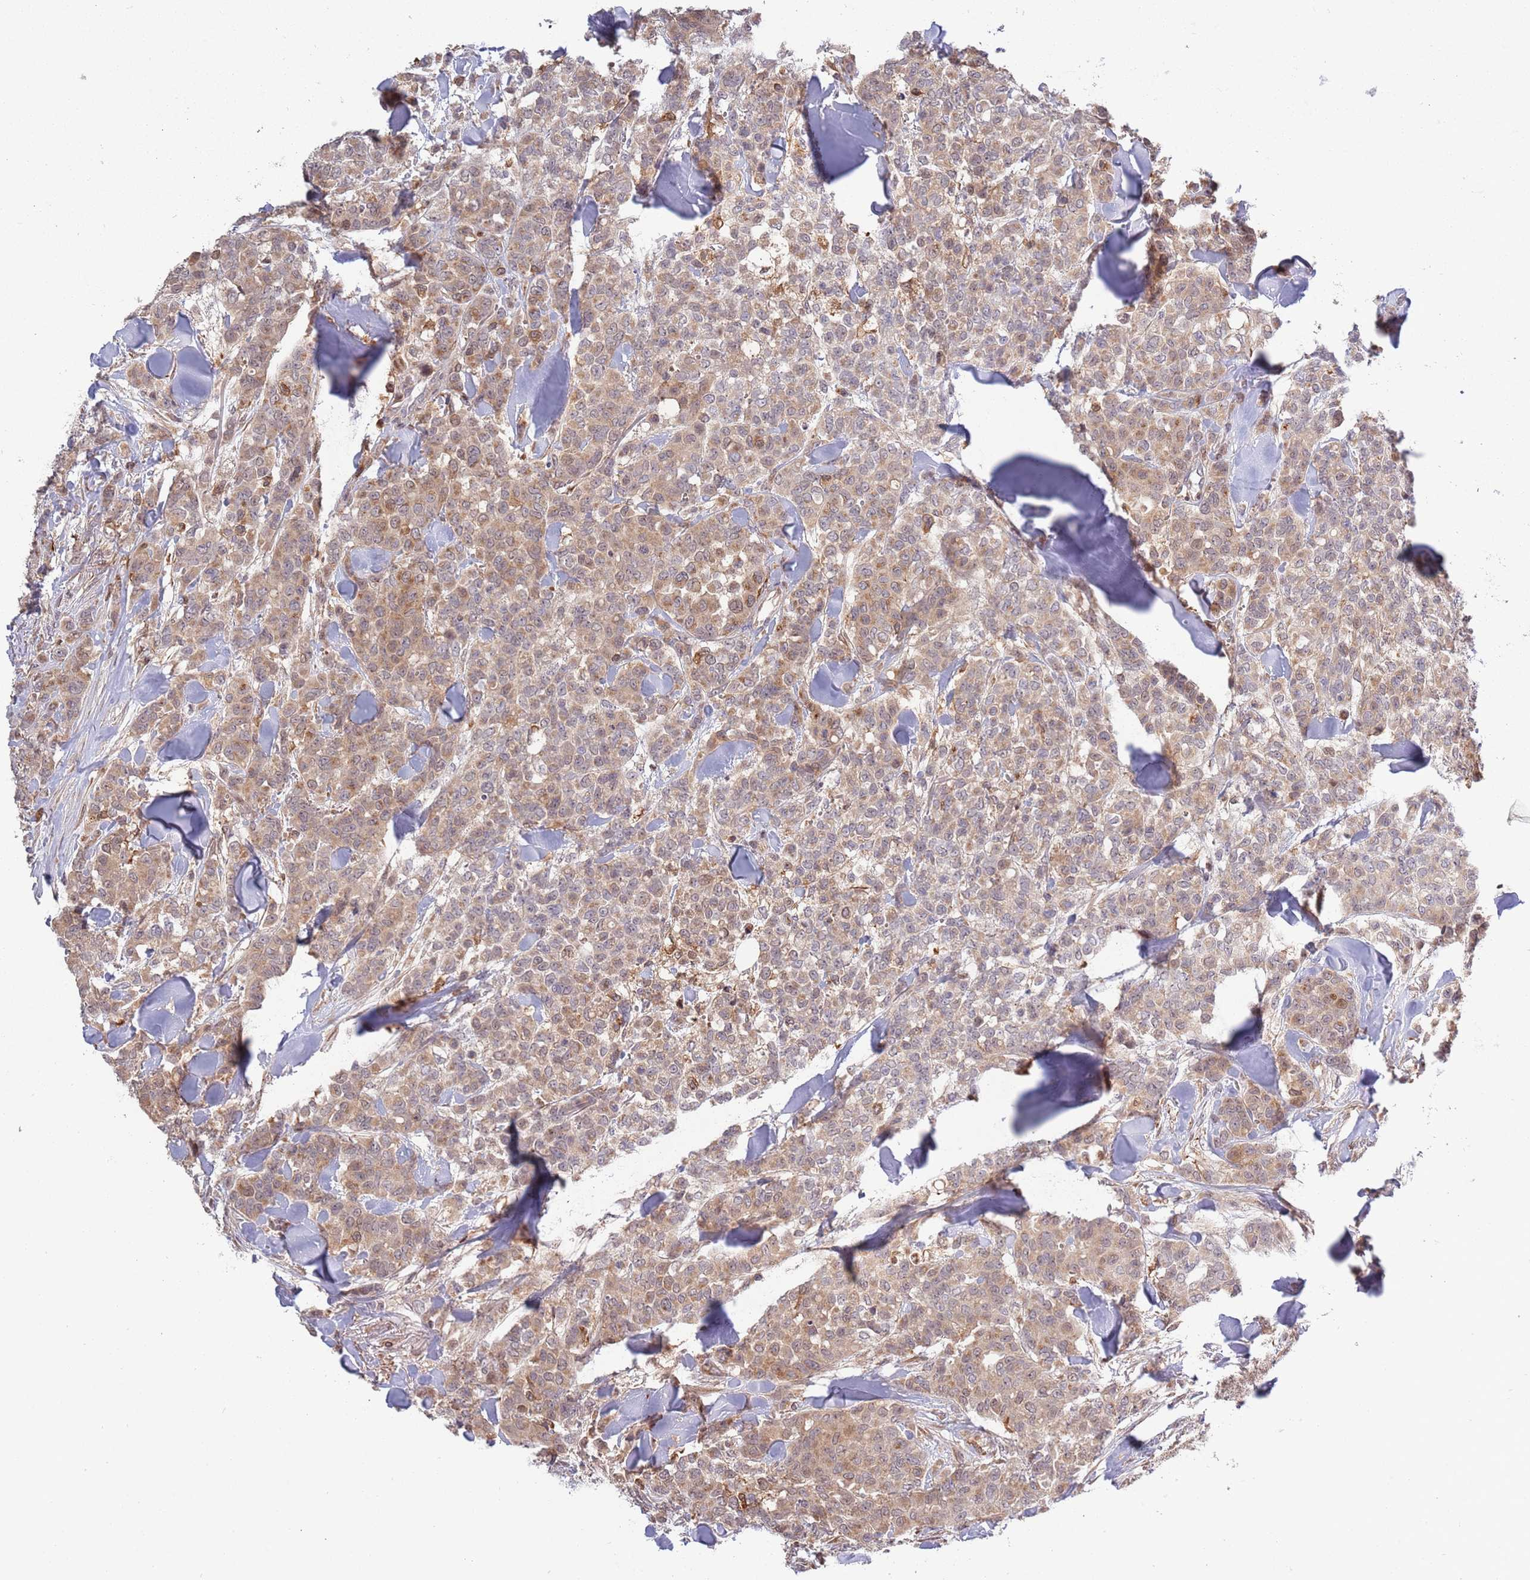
{"staining": {"intensity": "weak", "quantity": ">75%", "location": "cytoplasmic/membranous"}, "tissue": "breast cancer", "cell_type": "Tumor cells", "image_type": "cancer", "snomed": [{"axis": "morphology", "description": "Lobular carcinoma"}, {"axis": "topography", "description": "Breast"}], "caption": "Protein staining exhibits weak cytoplasmic/membranous expression in approximately >75% of tumor cells in breast cancer. (Stains: DAB (3,3'-diaminobenzidine) in brown, nuclei in blue, Microscopy: brightfield microscopy at high magnification).", "gene": "CCNJL", "patient": {"sex": "female", "age": 91}}